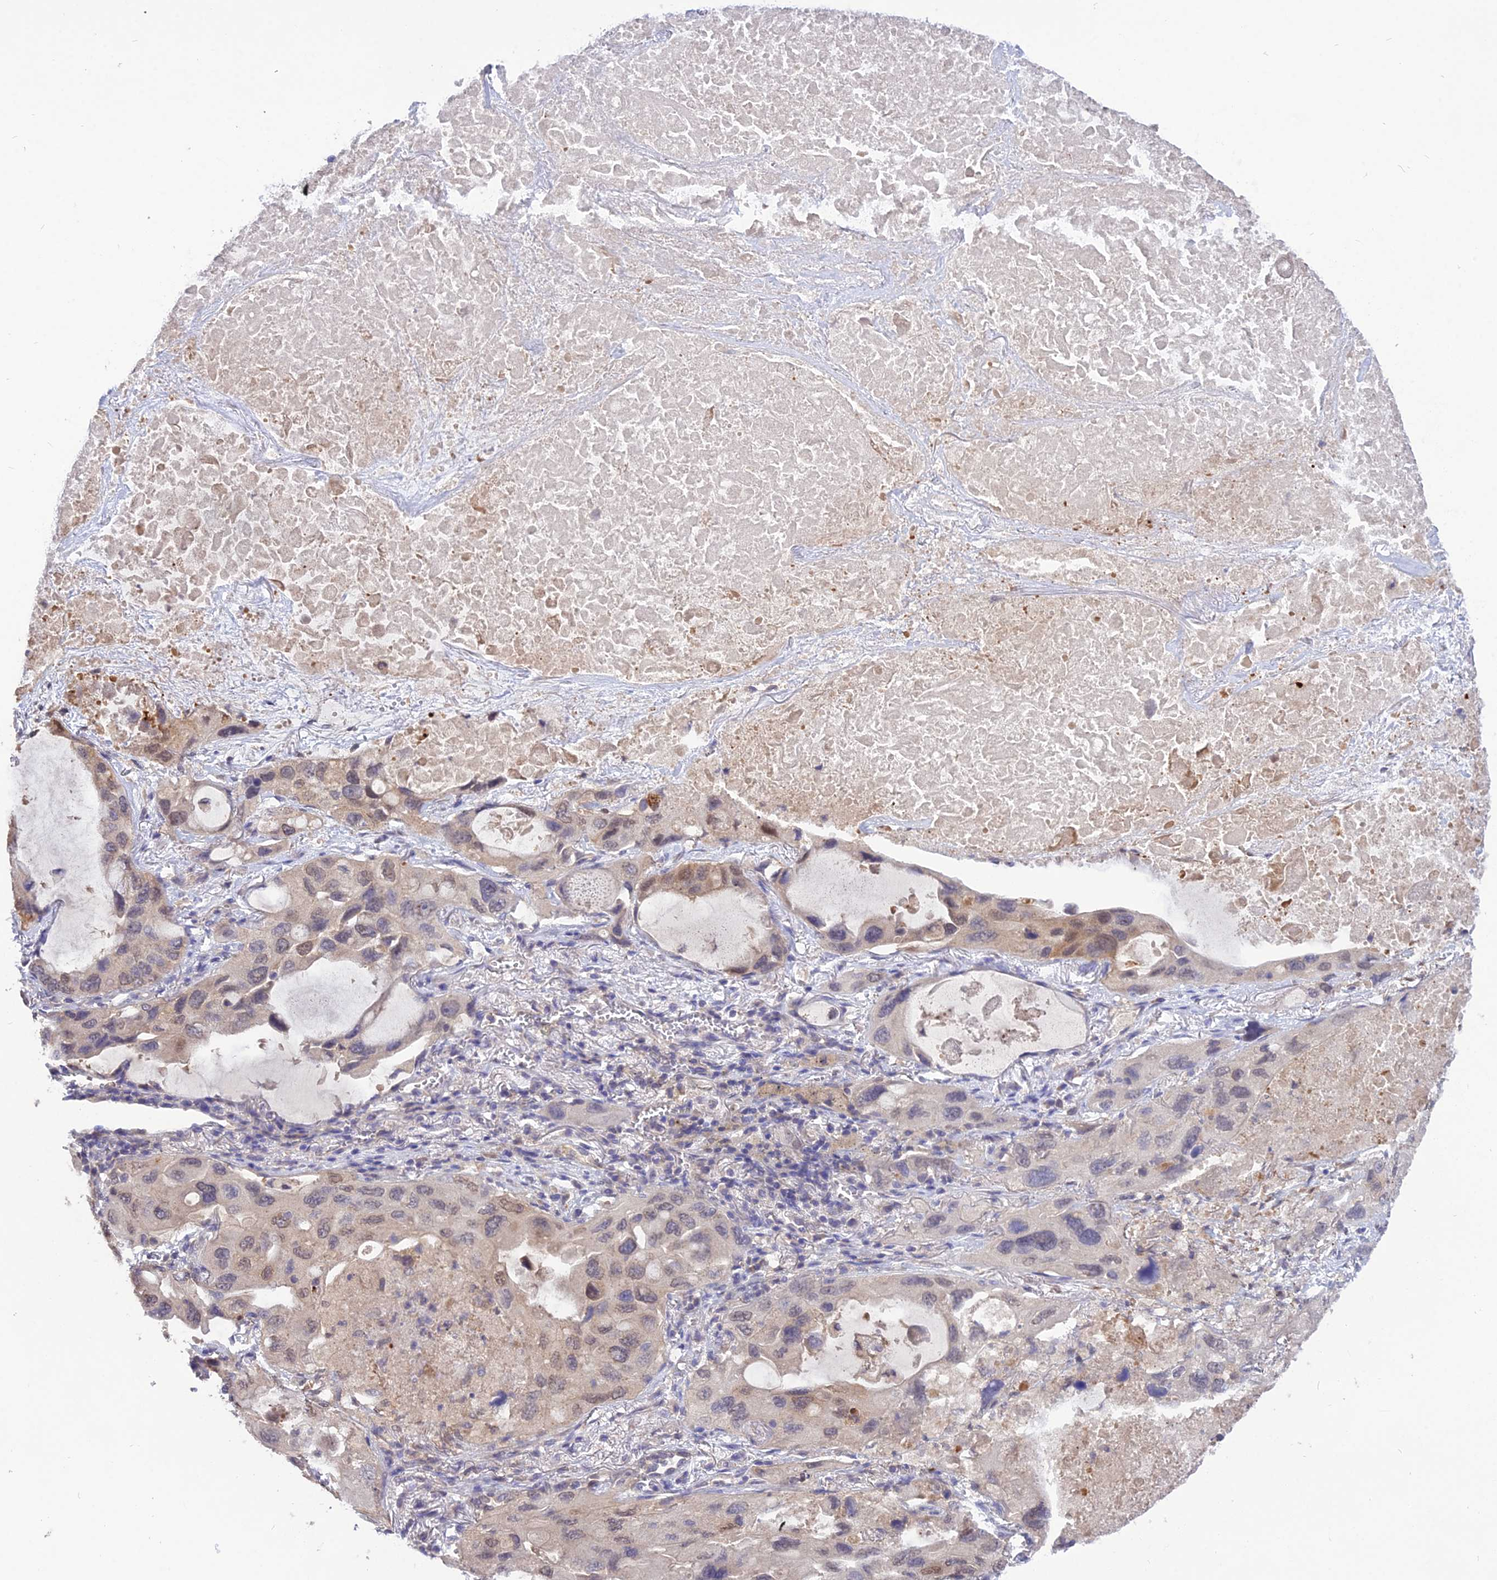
{"staining": {"intensity": "weak", "quantity": "25%-75%", "location": "cytoplasmic/membranous,nuclear"}, "tissue": "lung cancer", "cell_type": "Tumor cells", "image_type": "cancer", "snomed": [{"axis": "morphology", "description": "Squamous cell carcinoma, NOS"}, {"axis": "topography", "description": "Lung"}], "caption": "Weak cytoplasmic/membranous and nuclear expression is appreciated in about 25%-75% of tumor cells in squamous cell carcinoma (lung).", "gene": "PGK1", "patient": {"sex": "female", "age": 73}}